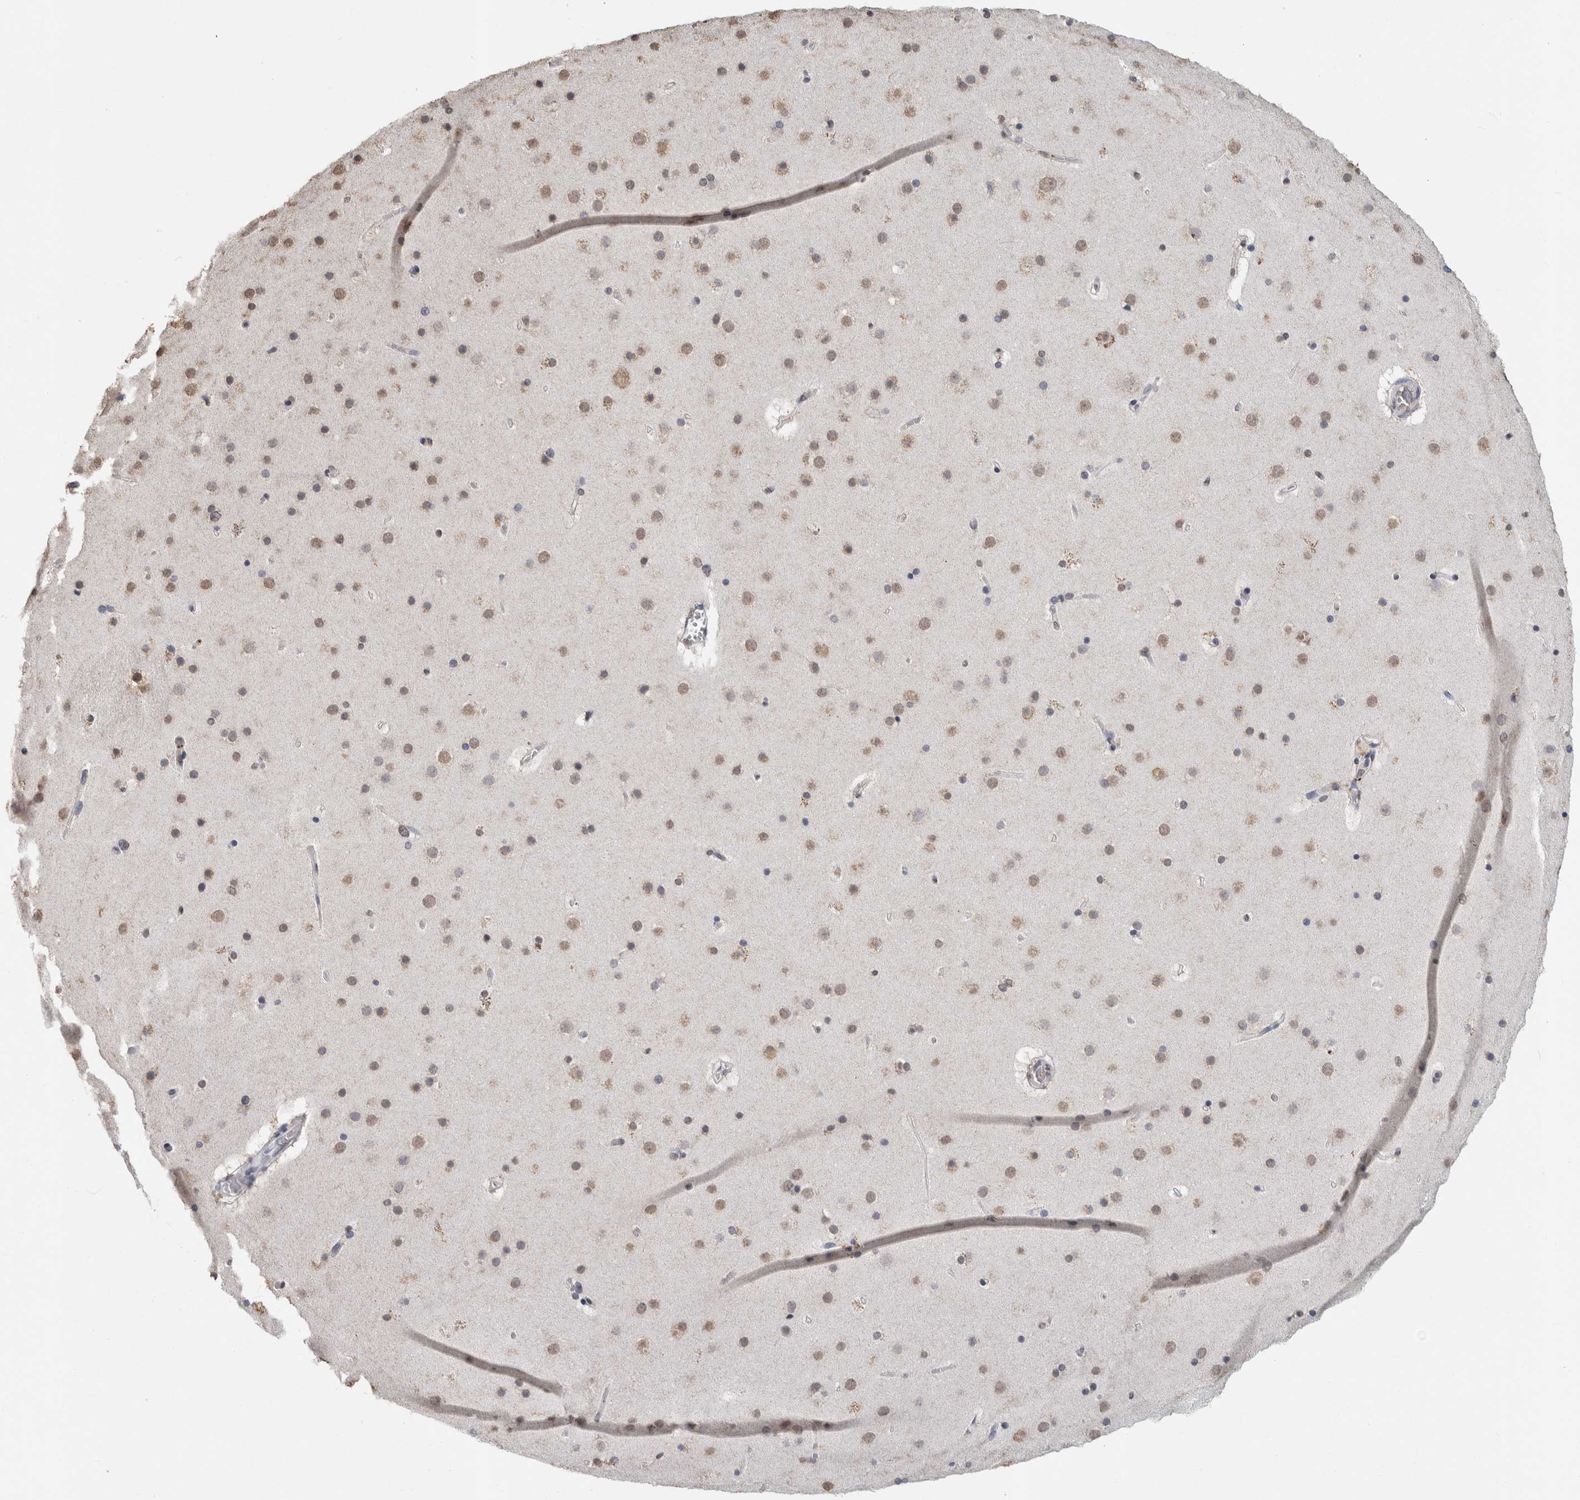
{"staining": {"intensity": "negative", "quantity": "none", "location": "none"}, "tissue": "cerebral cortex", "cell_type": "Endothelial cells", "image_type": "normal", "snomed": [{"axis": "morphology", "description": "Normal tissue, NOS"}, {"axis": "topography", "description": "Cerebral cortex"}], "caption": "Immunohistochemistry of normal human cerebral cortex exhibits no positivity in endothelial cells.", "gene": "LTBP1", "patient": {"sex": "male", "age": 57}}